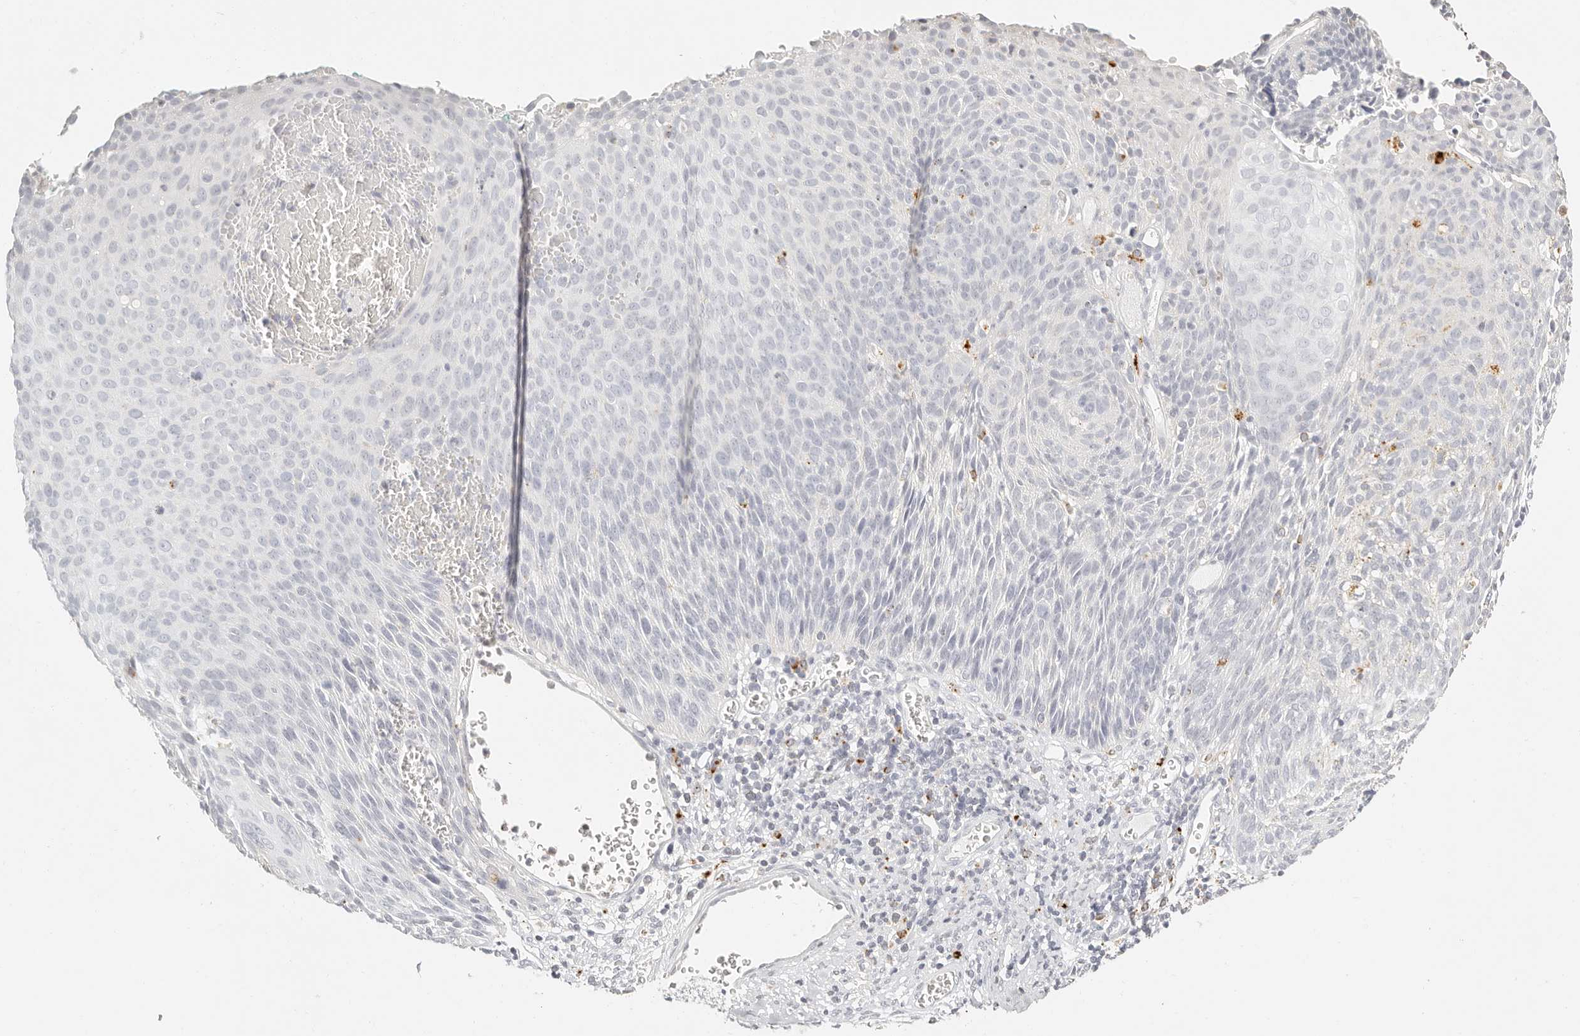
{"staining": {"intensity": "negative", "quantity": "none", "location": "none"}, "tissue": "cervical cancer", "cell_type": "Tumor cells", "image_type": "cancer", "snomed": [{"axis": "morphology", "description": "Squamous cell carcinoma, NOS"}, {"axis": "topography", "description": "Cervix"}], "caption": "Image shows no protein expression in tumor cells of cervical cancer tissue.", "gene": "RNASET2", "patient": {"sex": "female", "age": 55}}